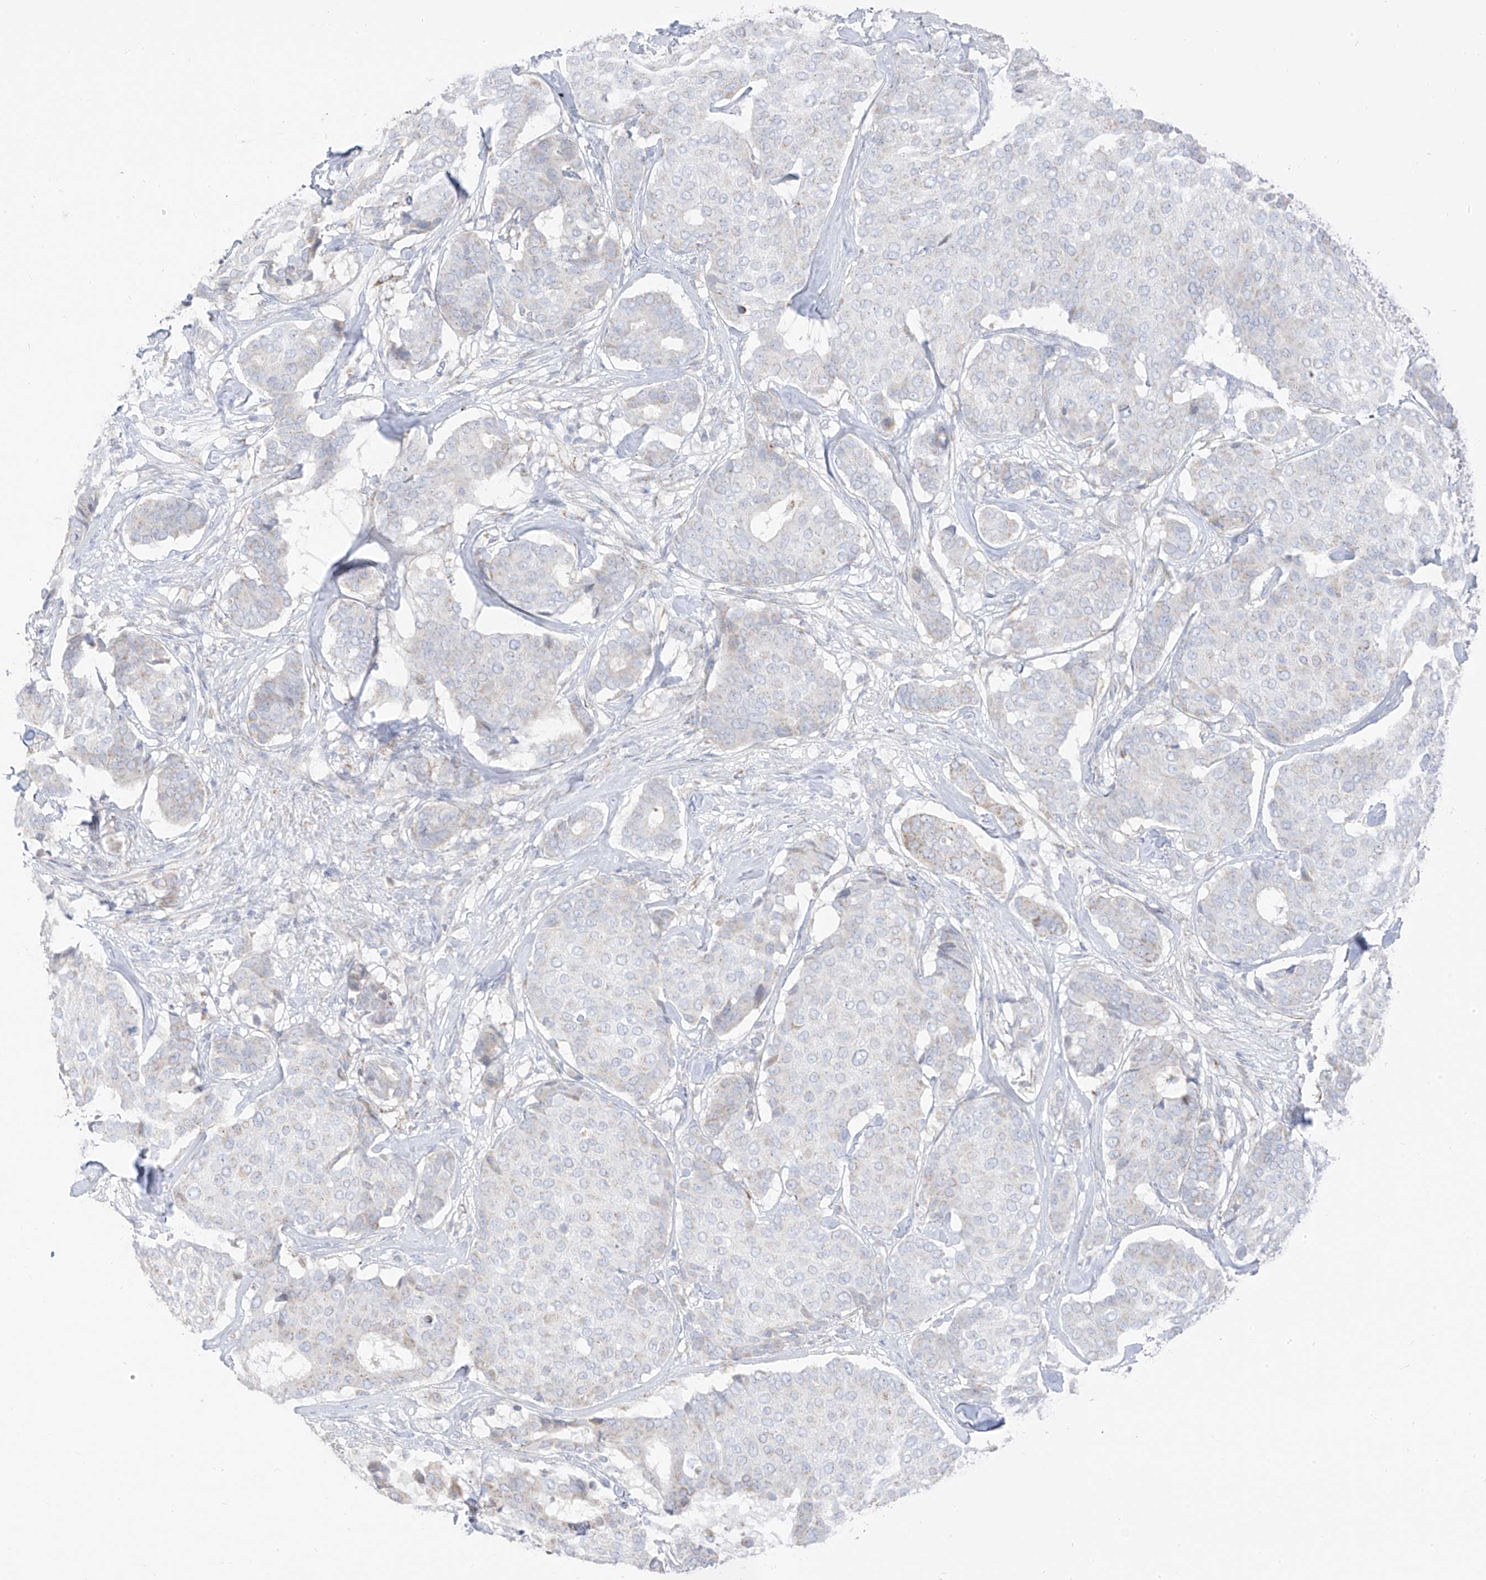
{"staining": {"intensity": "negative", "quantity": "none", "location": "none"}, "tissue": "breast cancer", "cell_type": "Tumor cells", "image_type": "cancer", "snomed": [{"axis": "morphology", "description": "Duct carcinoma"}, {"axis": "topography", "description": "Breast"}], "caption": "IHC of breast invasive ductal carcinoma demonstrates no staining in tumor cells. Brightfield microscopy of immunohistochemistry (IHC) stained with DAB (brown) and hematoxylin (blue), captured at high magnification.", "gene": "ETHE1", "patient": {"sex": "female", "age": 75}}